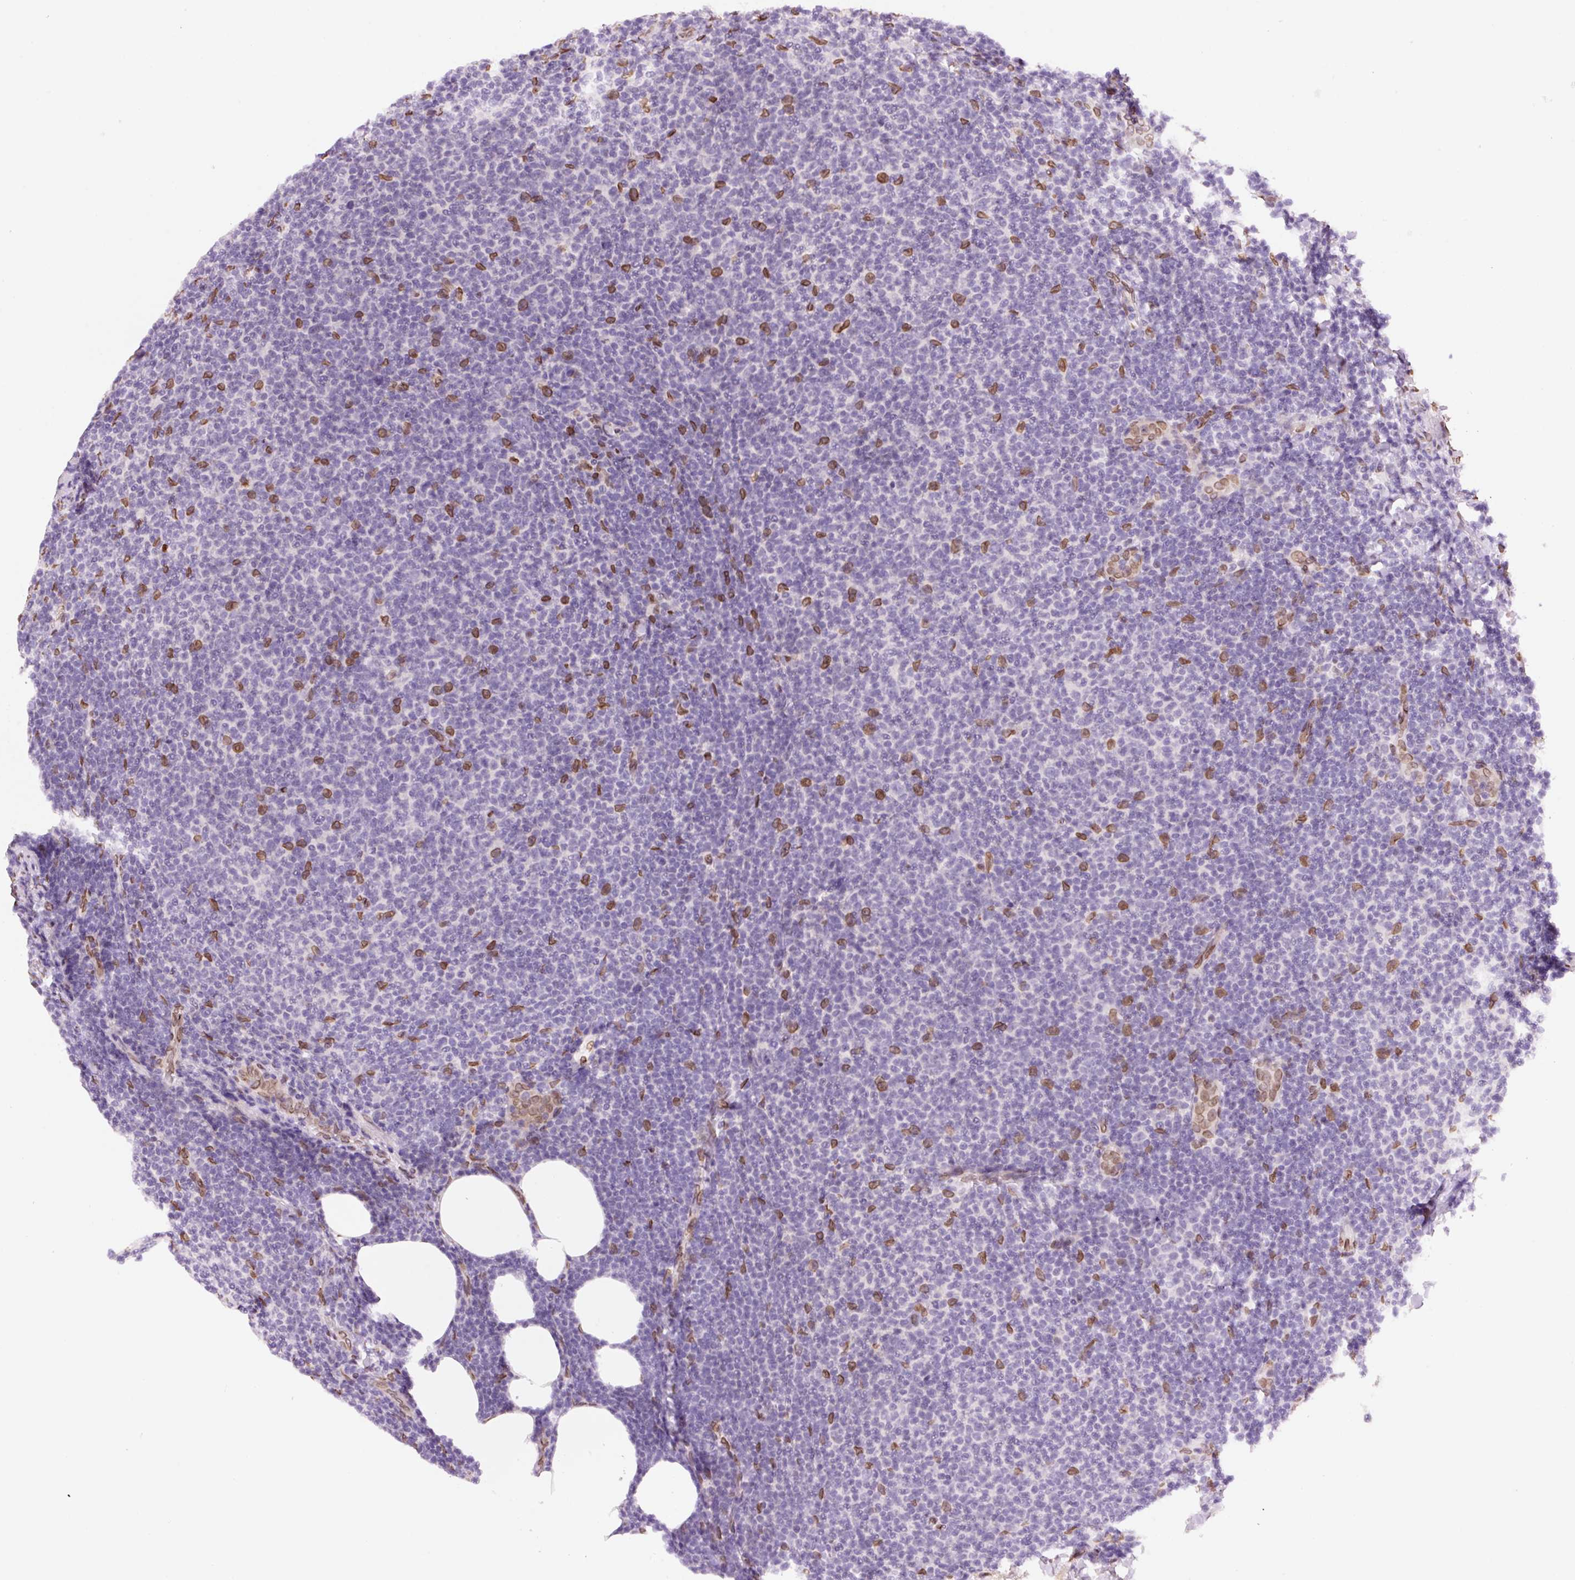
{"staining": {"intensity": "negative", "quantity": "none", "location": "none"}, "tissue": "lymphoma", "cell_type": "Tumor cells", "image_type": "cancer", "snomed": [{"axis": "morphology", "description": "Malignant lymphoma, non-Hodgkin's type, Low grade"}, {"axis": "topography", "description": "Lymph node"}], "caption": "Immunohistochemical staining of lymphoma exhibits no significant staining in tumor cells.", "gene": "ZNF224", "patient": {"sex": "male", "age": 66}}